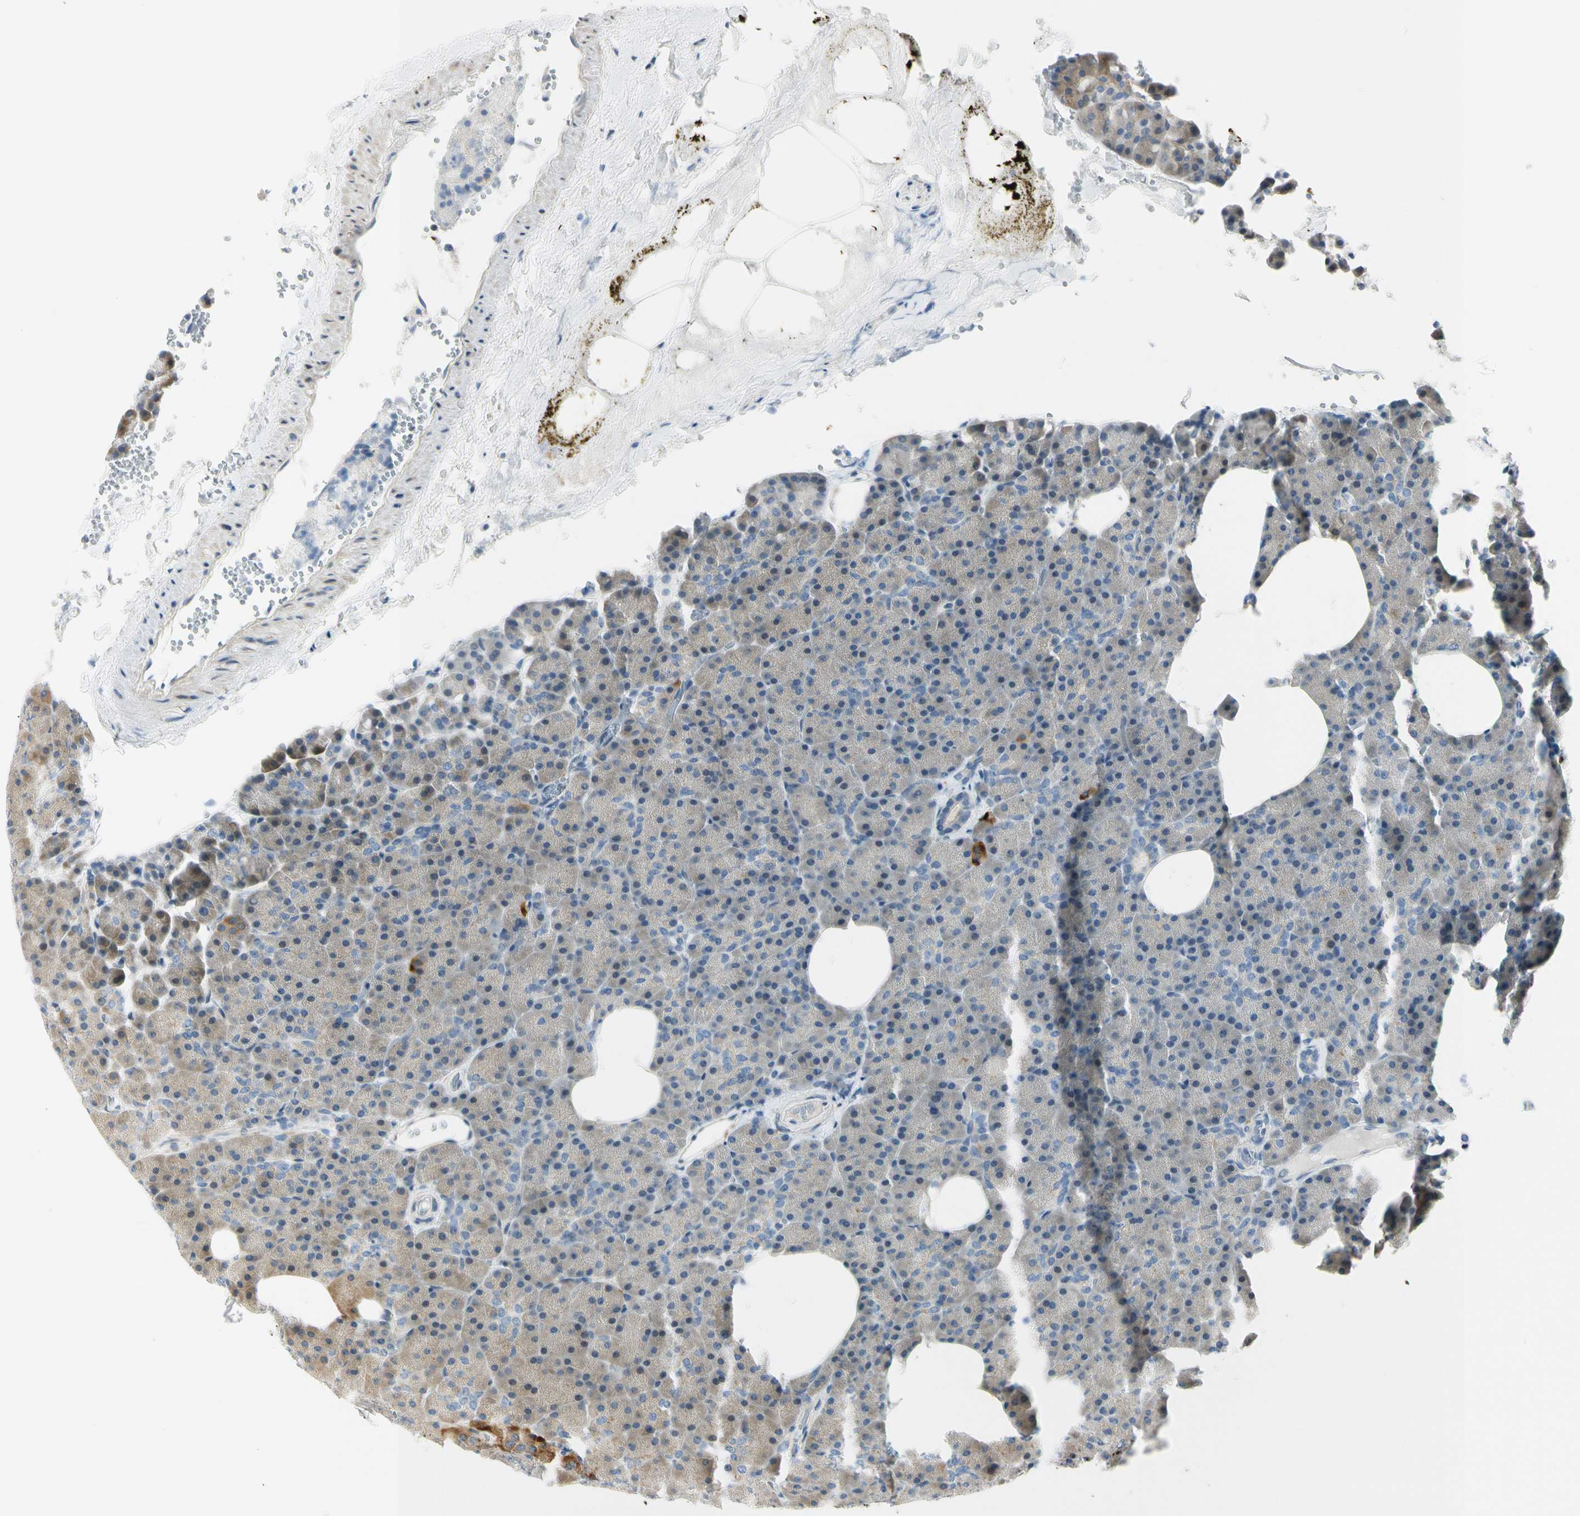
{"staining": {"intensity": "negative", "quantity": "none", "location": "none"}, "tissue": "pancreas", "cell_type": "Exocrine glandular cells", "image_type": "normal", "snomed": [{"axis": "morphology", "description": "Normal tissue, NOS"}, {"axis": "topography", "description": "Pancreas"}], "caption": "This histopathology image is of benign pancreas stained with immunohistochemistry to label a protein in brown with the nuclei are counter-stained blue. There is no staining in exocrine glandular cells. (DAB (3,3'-diaminobenzidine) immunohistochemistry (IHC) visualized using brightfield microscopy, high magnification).", "gene": "NPDC1", "patient": {"sex": "female", "age": 35}}